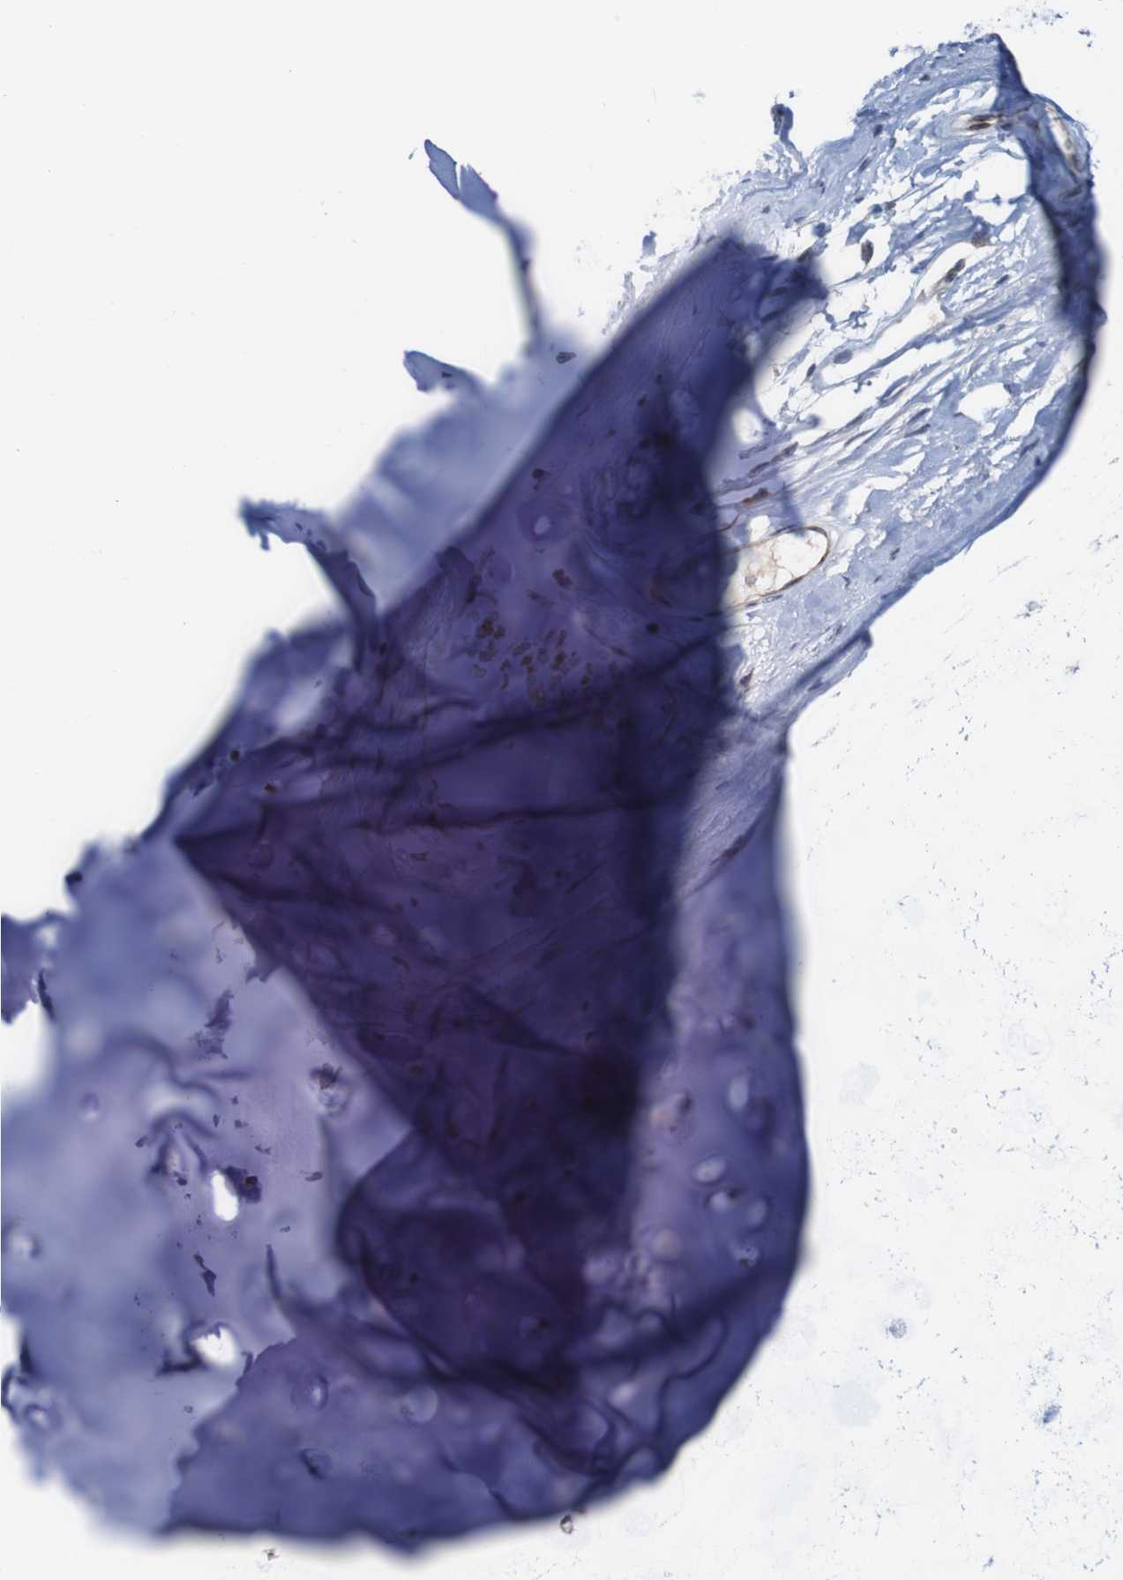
{"staining": {"intensity": "negative", "quantity": "none", "location": "none"}, "tissue": "adipose tissue", "cell_type": "Adipocytes", "image_type": "normal", "snomed": [{"axis": "morphology", "description": "Normal tissue, NOS"}, {"axis": "topography", "description": "Cartilage tissue"}, {"axis": "topography", "description": "Bronchus"}], "caption": "A photomicrograph of human adipose tissue is negative for staining in adipocytes. Brightfield microscopy of immunohistochemistry (IHC) stained with DAB (brown) and hematoxylin (blue), captured at high magnification.", "gene": "UNG", "patient": {"sex": "female", "age": 73}}